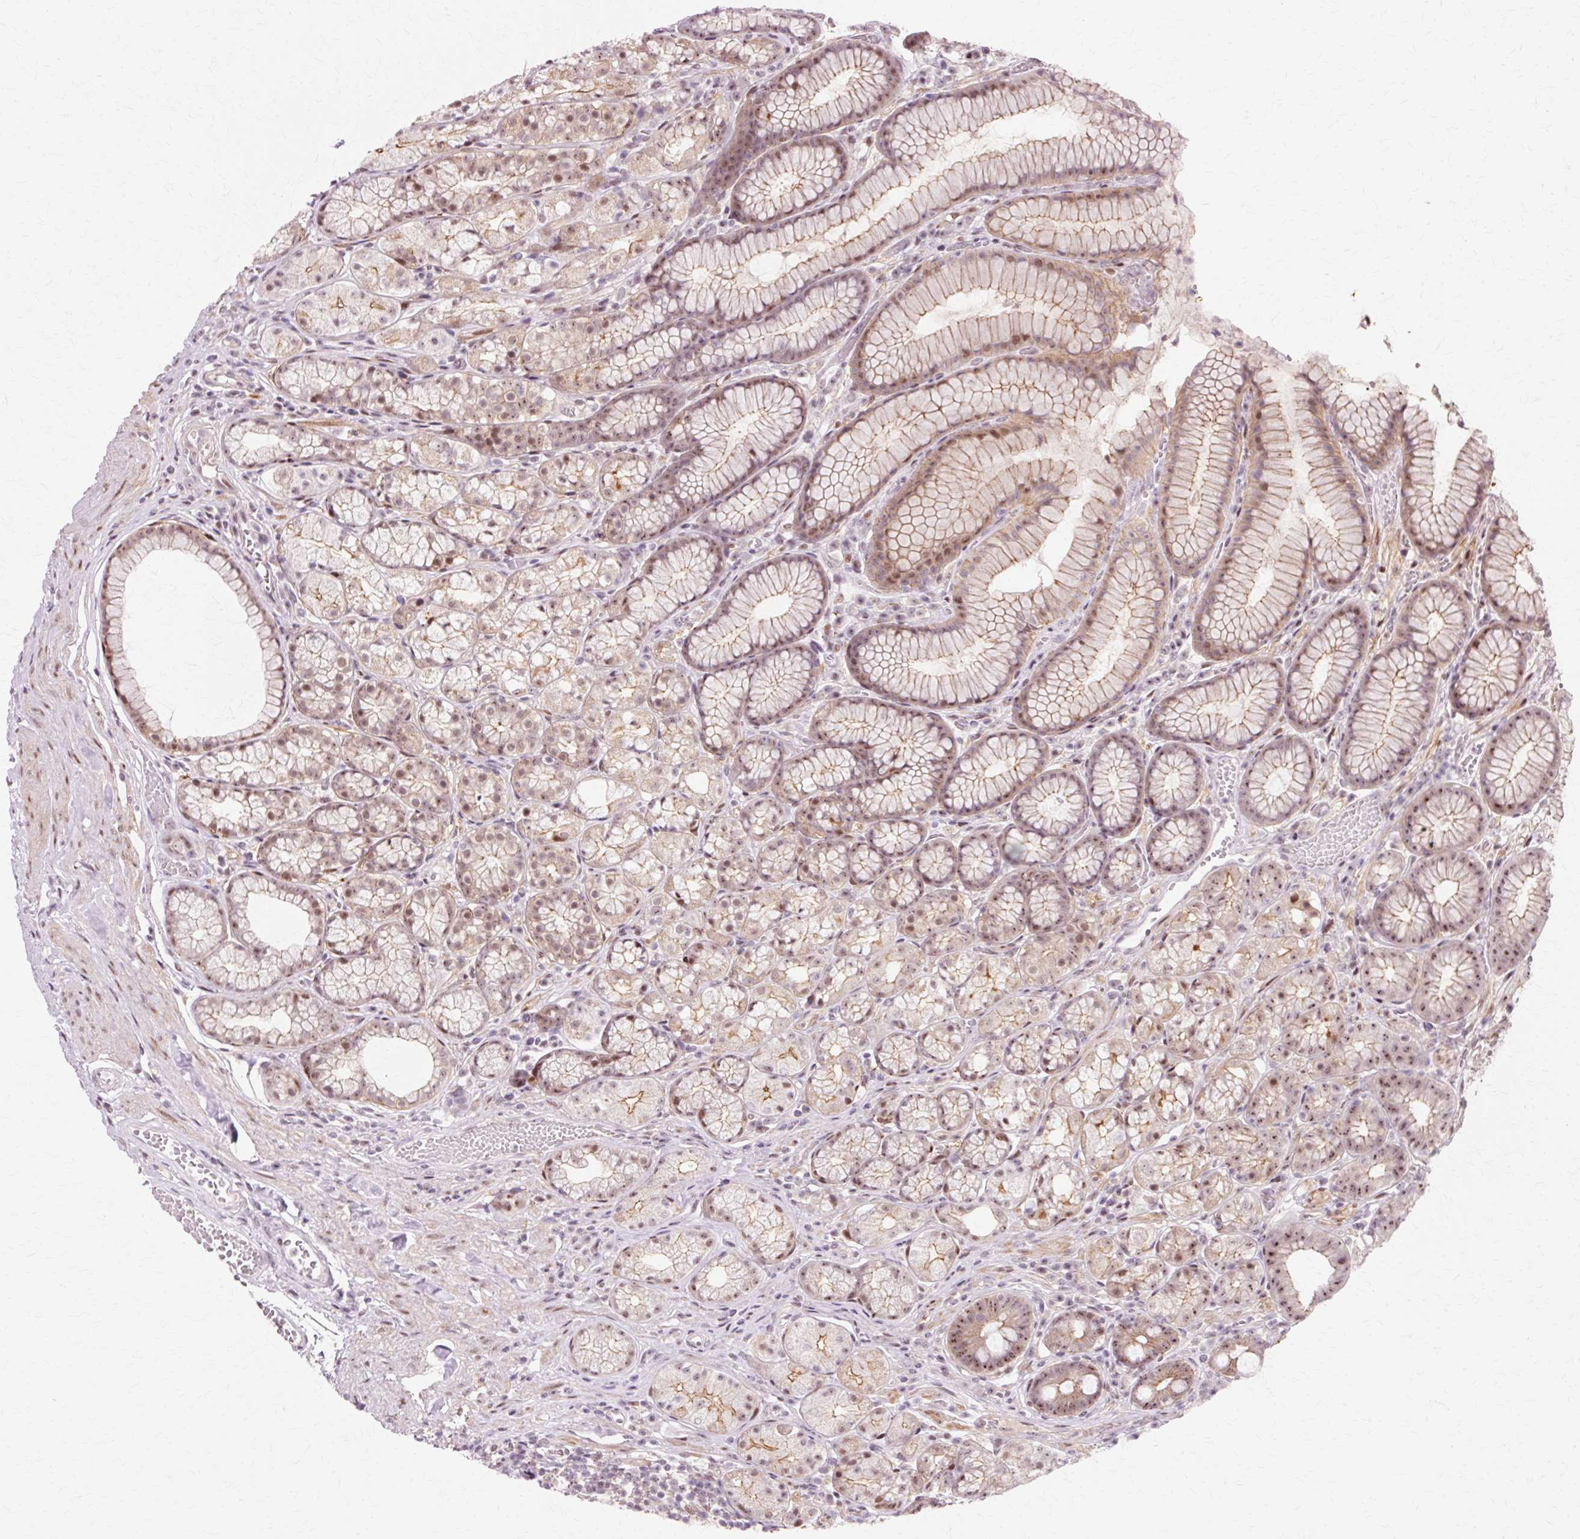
{"staining": {"intensity": "moderate", "quantity": ">75%", "location": "cytoplasmic/membranous,nuclear"}, "tissue": "stomach", "cell_type": "Glandular cells", "image_type": "normal", "snomed": [{"axis": "morphology", "description": "Normal tissue, NOS"}, {"axis": "topography", "description": "Smooth muscle"}, {"axis": "topography", "description": "Stomach"}], "caption": "Immunohistochemistry (IHC) of benign human stomach demonstrates medium levels of moderate cytoplasmic/membranous,nuclear staining in approximately >75% of glandular cells. (IHC, brightfield microscopy, high magnification).", "gene": "MACROD2", "patient": {"sex": "male", "age": 70}}